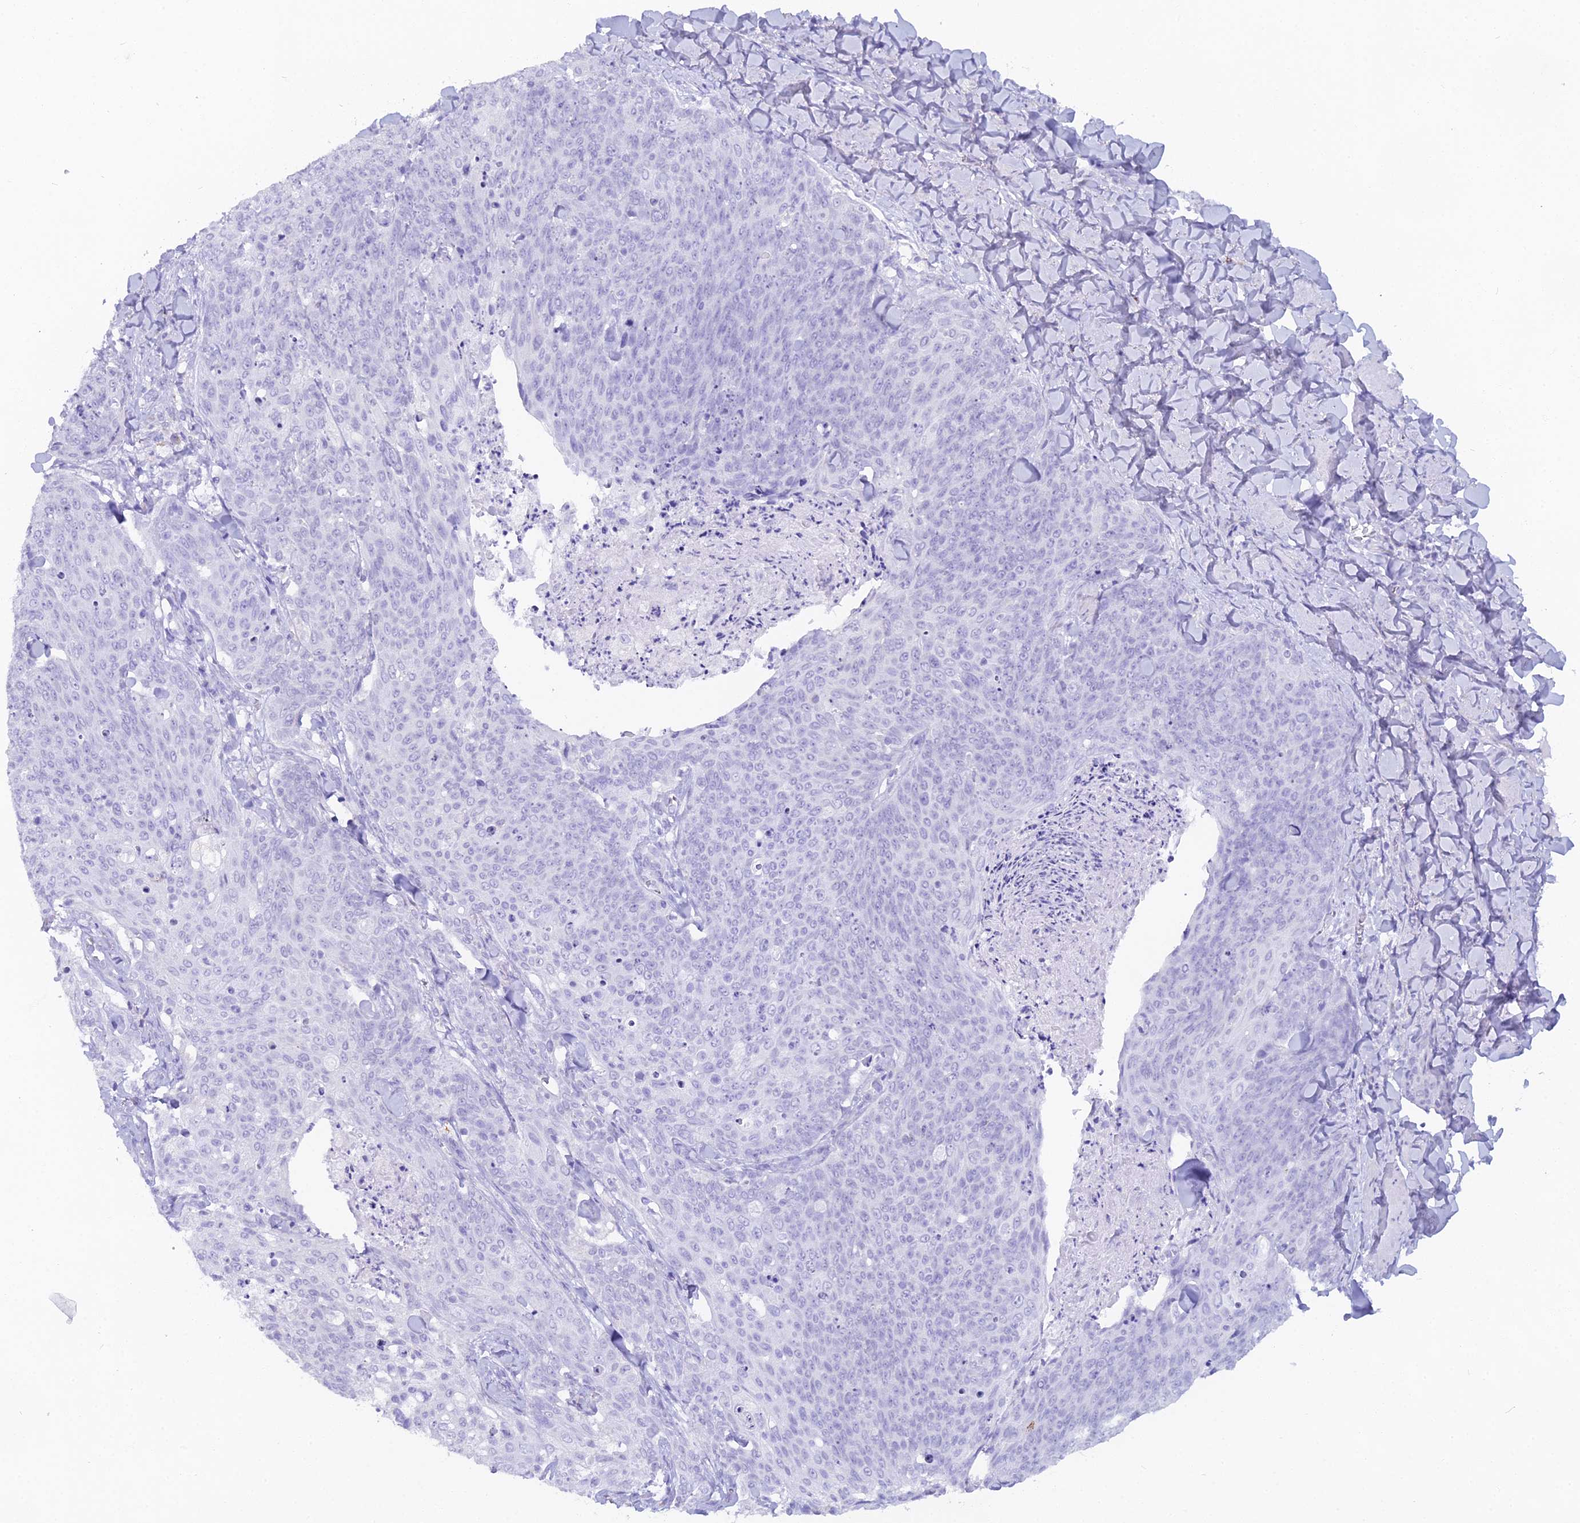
{"staining": {"intensity": "negative", "quantity": "none", "location": "none"}, "tissue": "skin cancer", "cell_type": "Tumor cells", "image_type": "cancer", "snomed": [{"axis": "morphology", "description": "Squamous cell carcinoma, NOS"}, {"axis": "topography", "description": "Skin"}, {"axis": "topography", "description": "Vulva"}], "caption": "Immunohistochemistry of human squamous cell carcinoma (skin) reveals no staining in tumor cells. Brightfield microscopy of immunohistochemistry stained with DAB (3,3'-diaminobenzidine) (brown) and hematoxylin (blue), captured at high magnification.", "gene": "CGB2", "patient": {"sex": "female", "age": 85}}